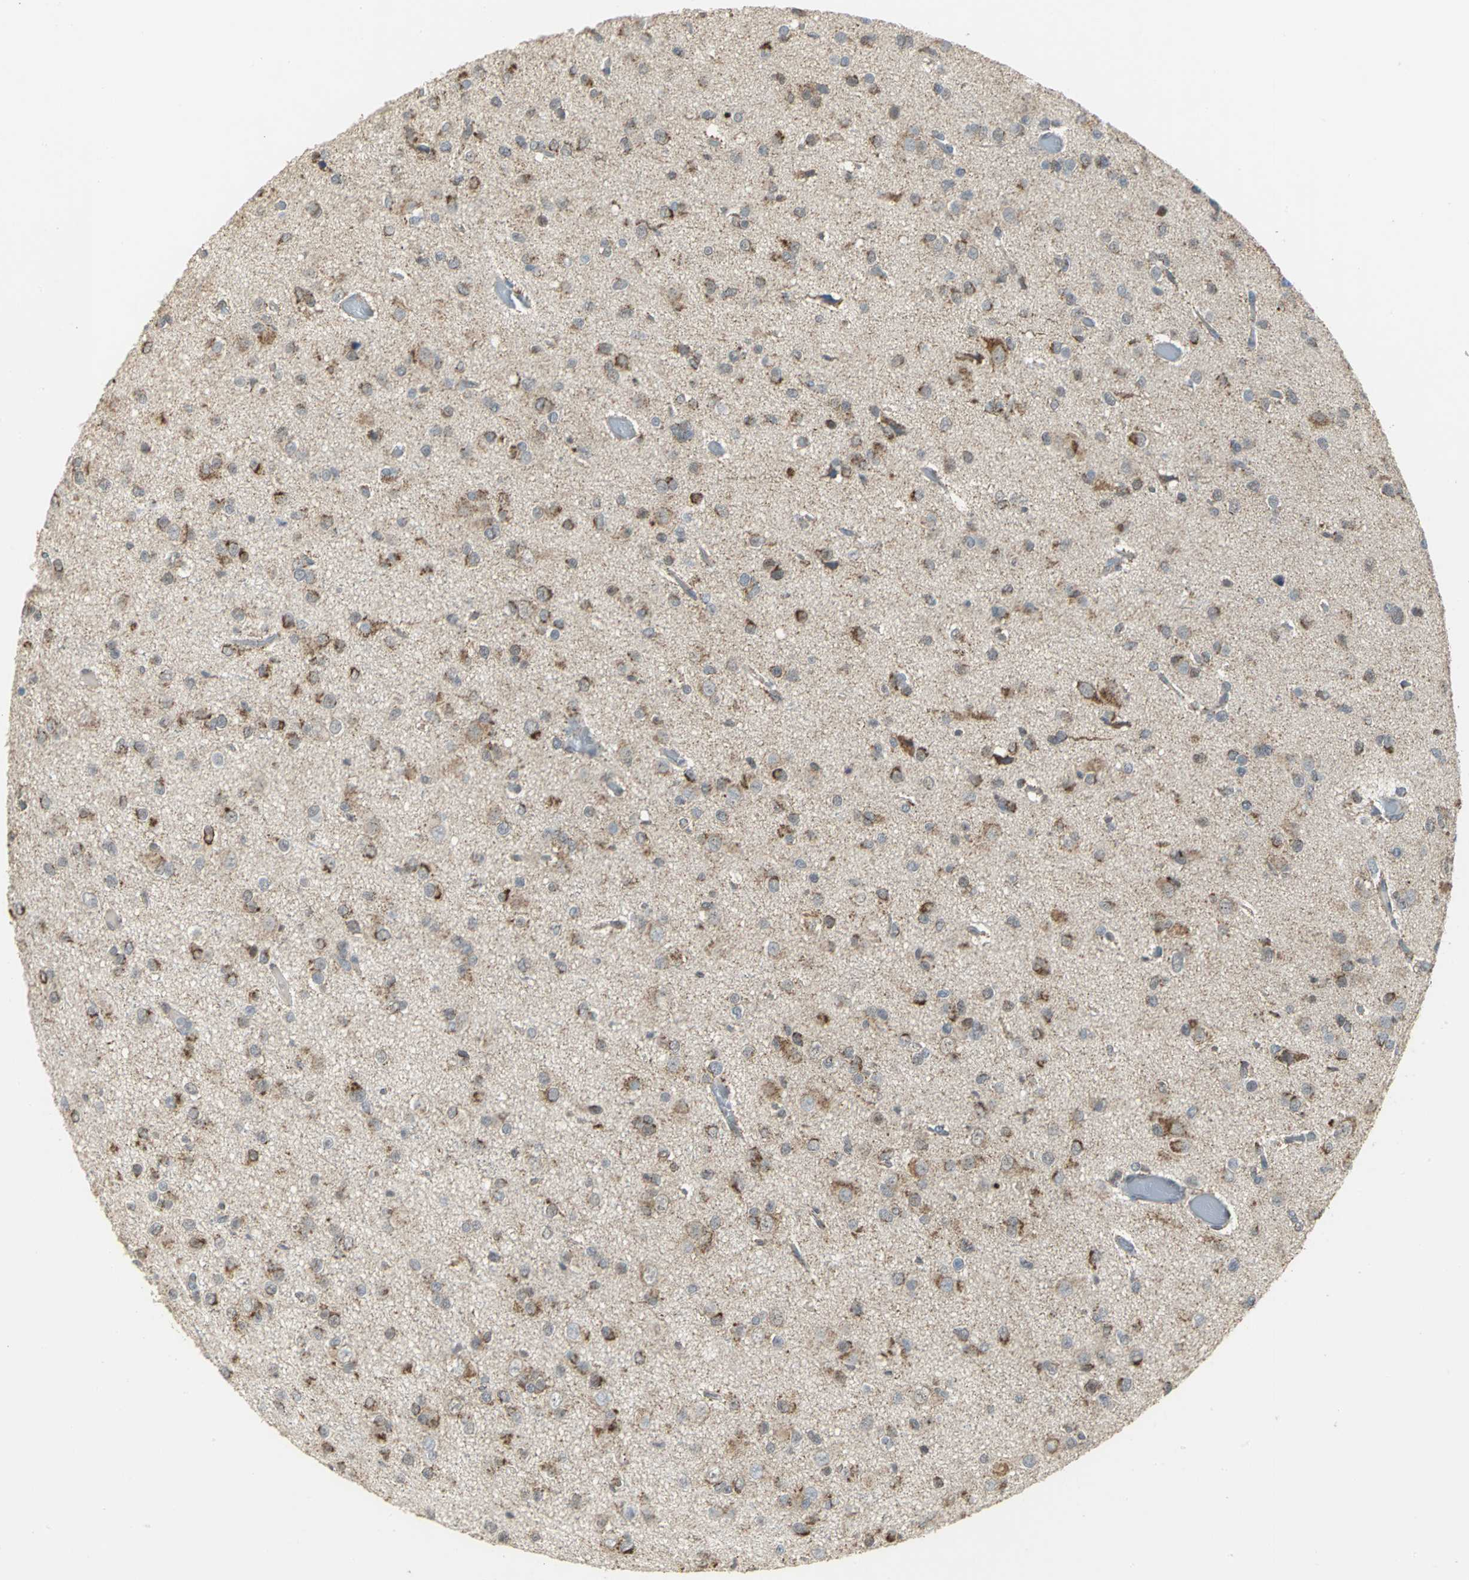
{"staining": {"intensity": "moderate", "quantity": ">75%", "location": "cytoplasmic/membranous"}, "tissue": "glioma", "cell_type": "Tumor cells", "image_type": "cancer", "snomed": [{"axis": "morphology", "description": "Glioma, malignant, Low grade"}, {"axis": "topography", "description": "Brain"}], "caption": "Protein expression analysis of human malignant low-grade glioma reveals moderate cytoplasmic/membranous expression in about >75% of tumor cells.", "gene": "NDUFB5", "patient": {"sex": "male", "age": 42}}